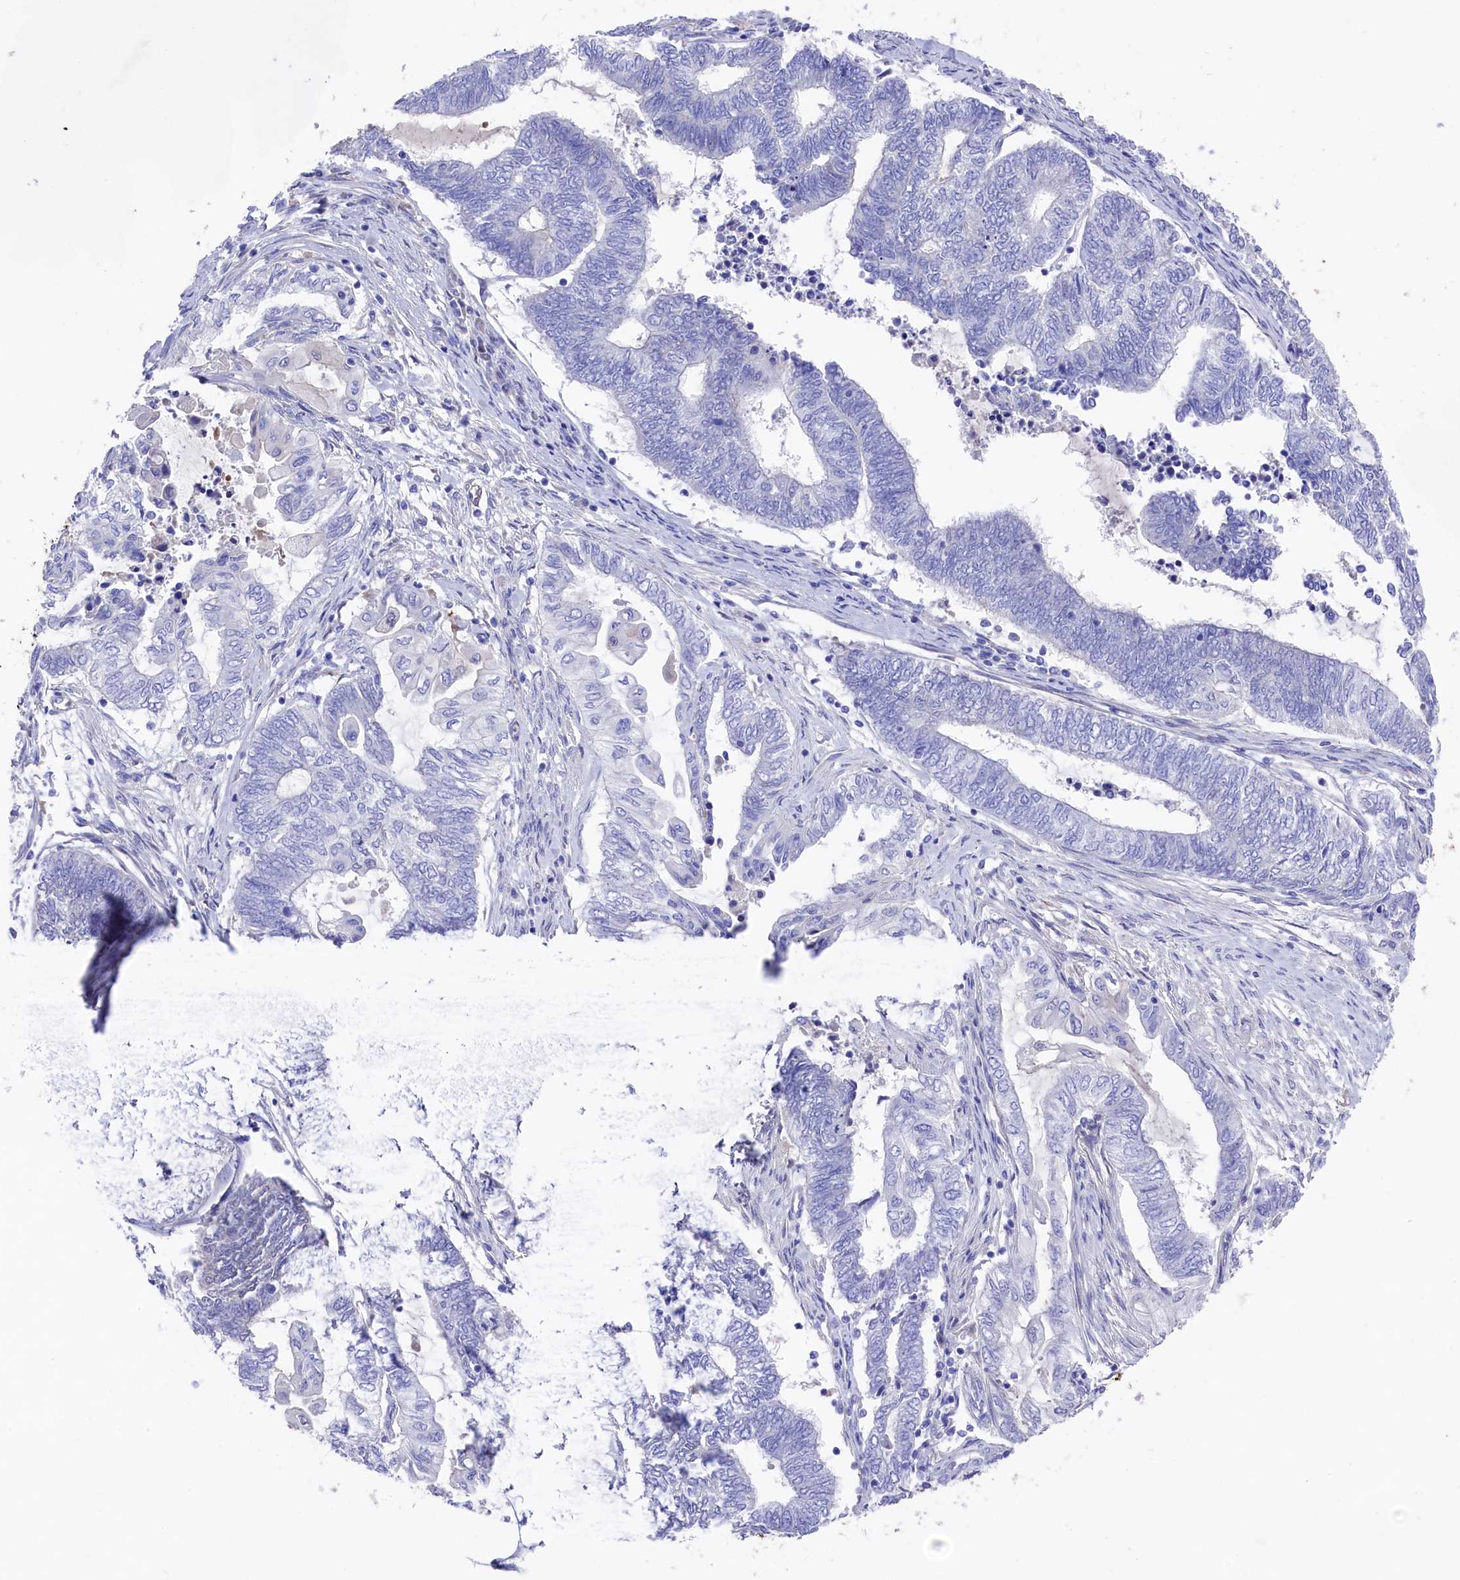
{"staining": {"intensity": "negative", "quantity": "none", "location": "none"}, "tissue": "endometrial cancer", "cell_type": "Tumor cells", "image_type": "cancer", "snomed": [{"axis": "morphology", "description": "Adenocarcinoma, NOS"}, {"axis": "topography", "description": "Uterus"}, {"axis": "topography", "description": "Endometrium"}], "caption": "A histopathology image of endometrial cancer (adenocarcinoma) stained for a protein shows no brown staining in tumor cells.", "gene": "LHFPL4", "patient": {"sex": "female", "age": 70}}